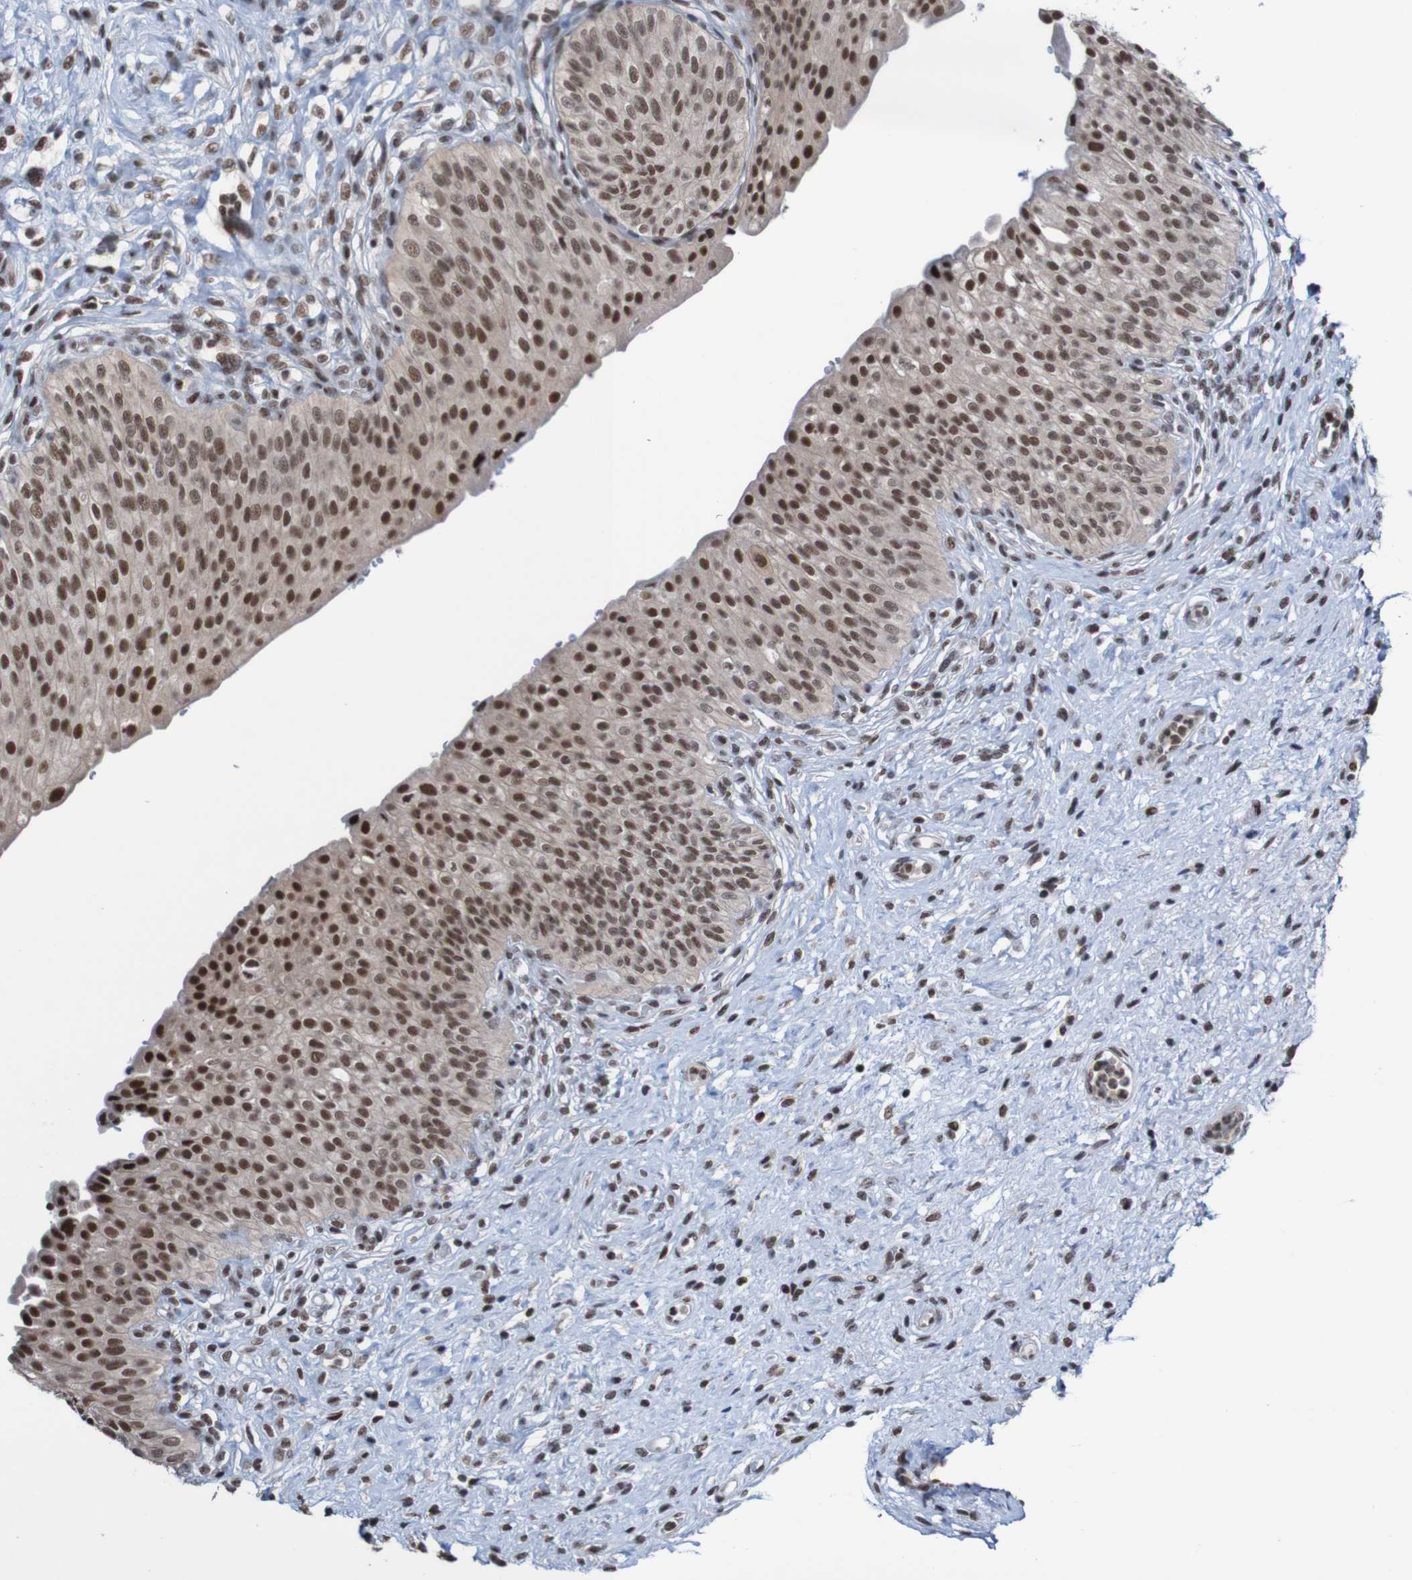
{"staining": {"intensity": "strong", "quantity": ">75%", "location": "nuclear"}, "tissue": "urinary bladder", "cell_type": "Urothelial cells", "image_type": "normal", "snomed": [{"axis": "morphology", "description": "Normal tissue, NOS"}, {"axis": "topography", "description": "Urinary bladder"}], "caption": "DAB immunohistochemical staining of unremarkable human urinary bladder displays strong nuclear protein expression in approximately >75% of urothelial cells.", "gene": "CDC5L", "patient": {"sex": "male", "age": 46}}